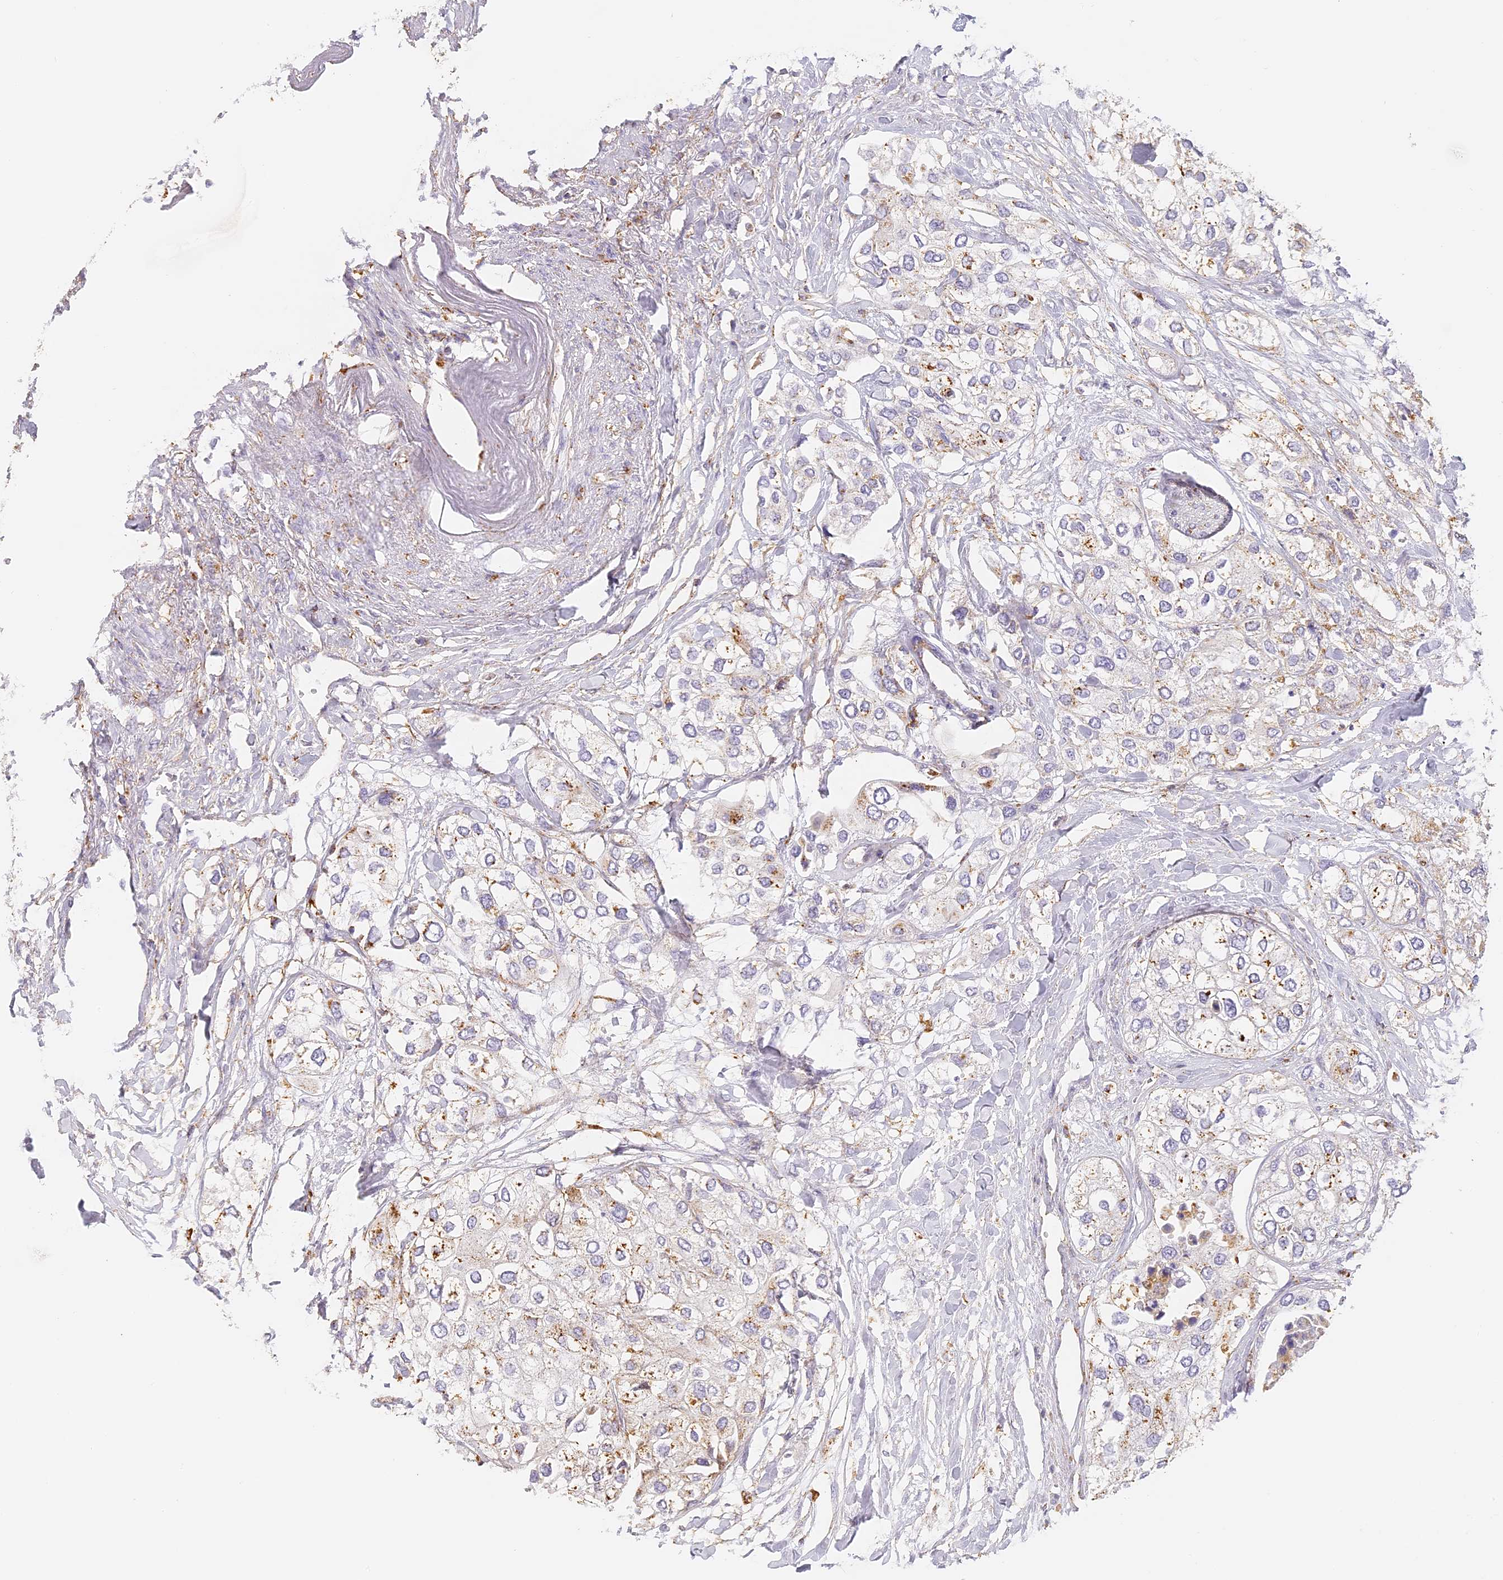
{"staining": {"intensity": "moderate", "quantity": "<25%", "location": "cytoplasmic/membranous"}, "tissue": "urothelial cancer", "cell_type": "Tumor cells", "image_type": "cancer", "snomed": [{"axis": "morphology", "description": "Urothelial carcinoma, High grade"}, {"axis": "topography", "description": "Urinary bladder"}], "caption": "Immunohistochemistry (IHC) staining of urothelial cancer, which reveals low levels of moderate cytoplasmic/membranous expression in about <25% of tumor cells indicating moderate cytoplasmic/membranous protein staining. The staining was performed using DAB (brown) for protein detection and nuclei were counterstained in hematoxylin (blue).", "gene": "LAMP2", "patient": {"sex": "male", "age": 64}}